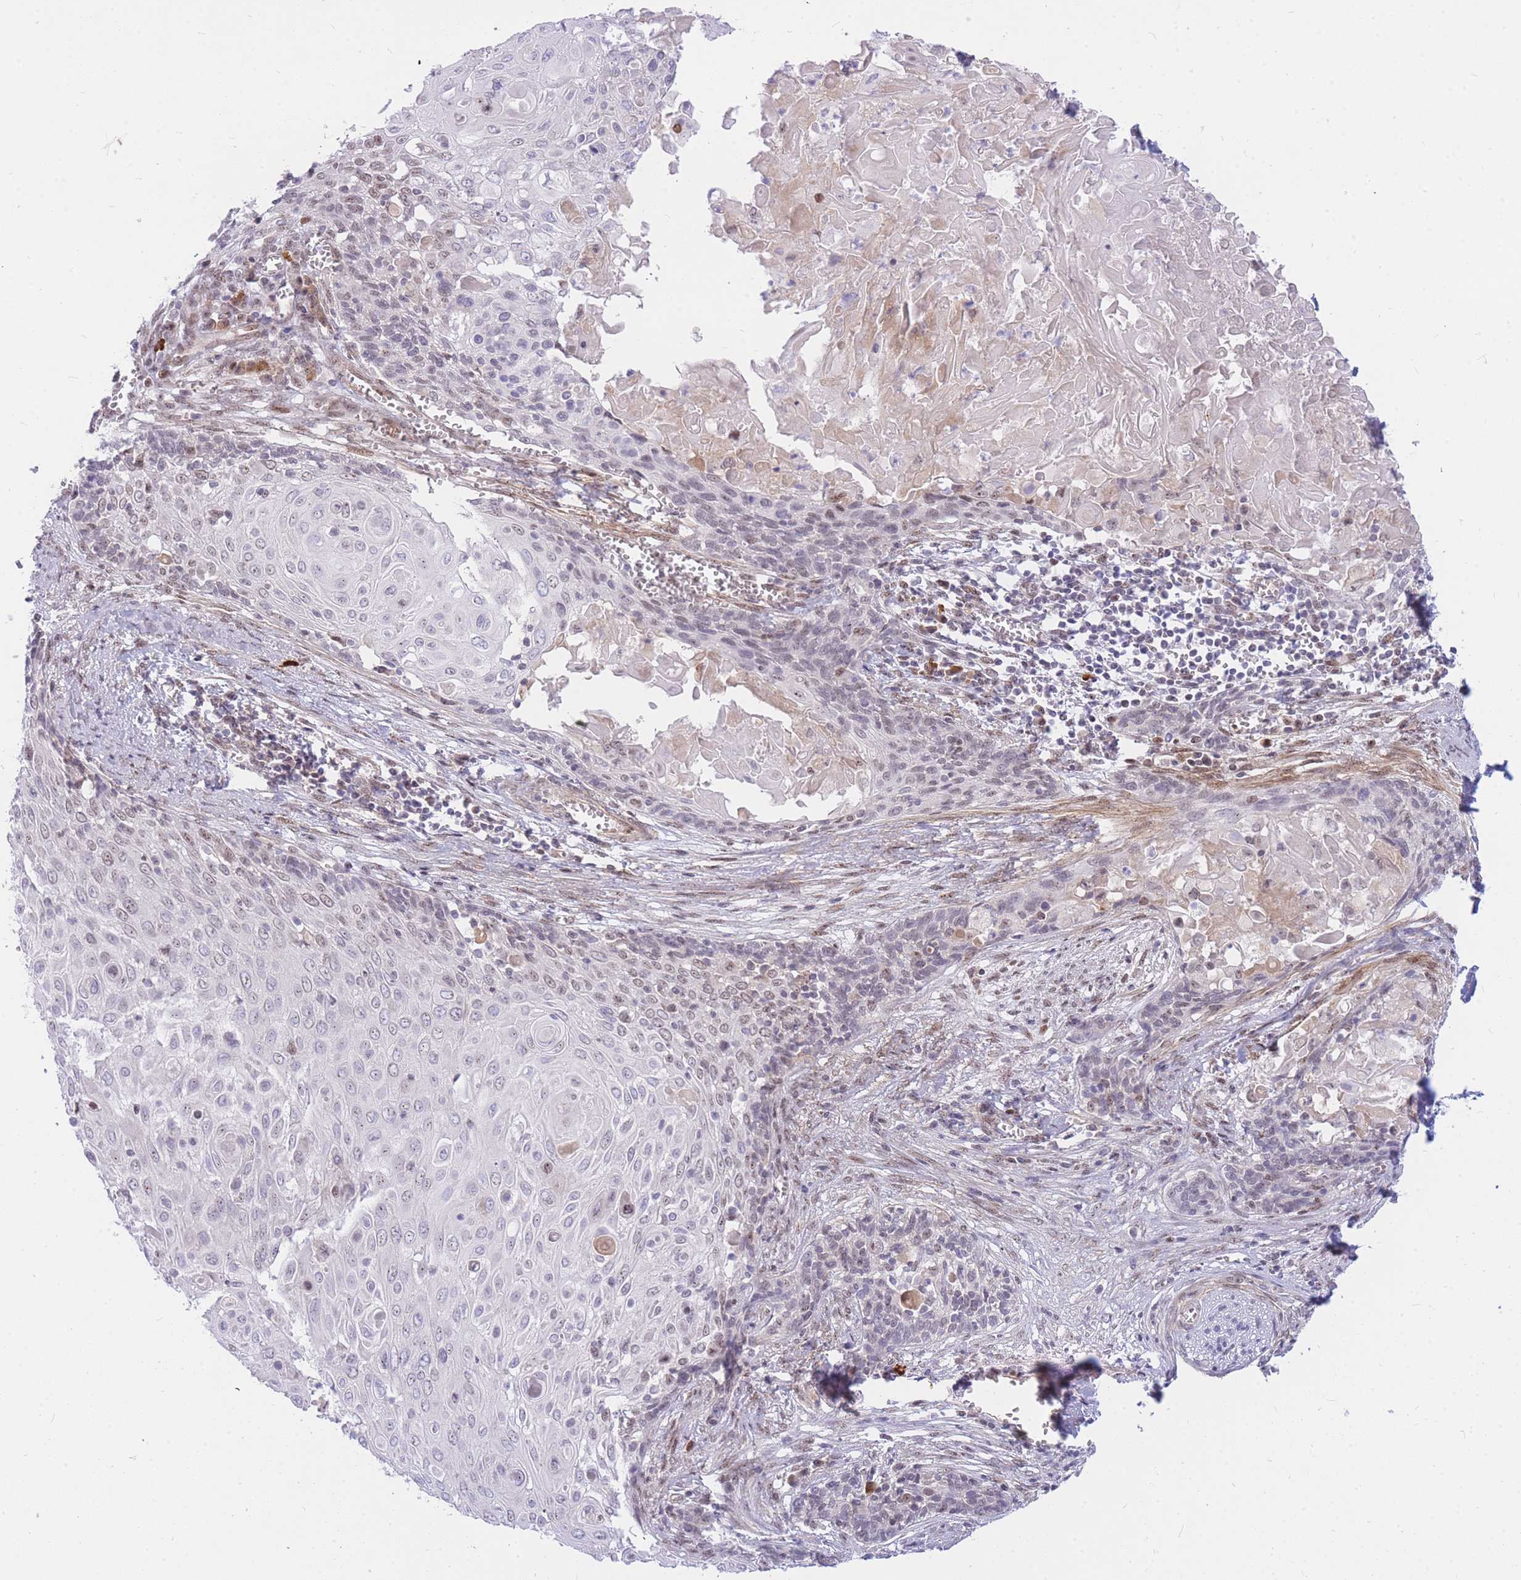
{"staining": {"intensity": "weak", "quantity": "<25%", "location": "nuclear"}, "tissue": "cervical cancer", "cell_type": "Tumor cells", "image_type": "cancer", "snomed": [{"axis": "morphology", "description": "Squamous cell carcinoma, NOS"}, {"axis": "topography", "description": "Cervix"}], "caption": "The image reveals no significant staining in tumor cells of squamous cell carcinoma (cervical).", "gene": "TLE2", "patient": {"sex": "female", "age": 39}}